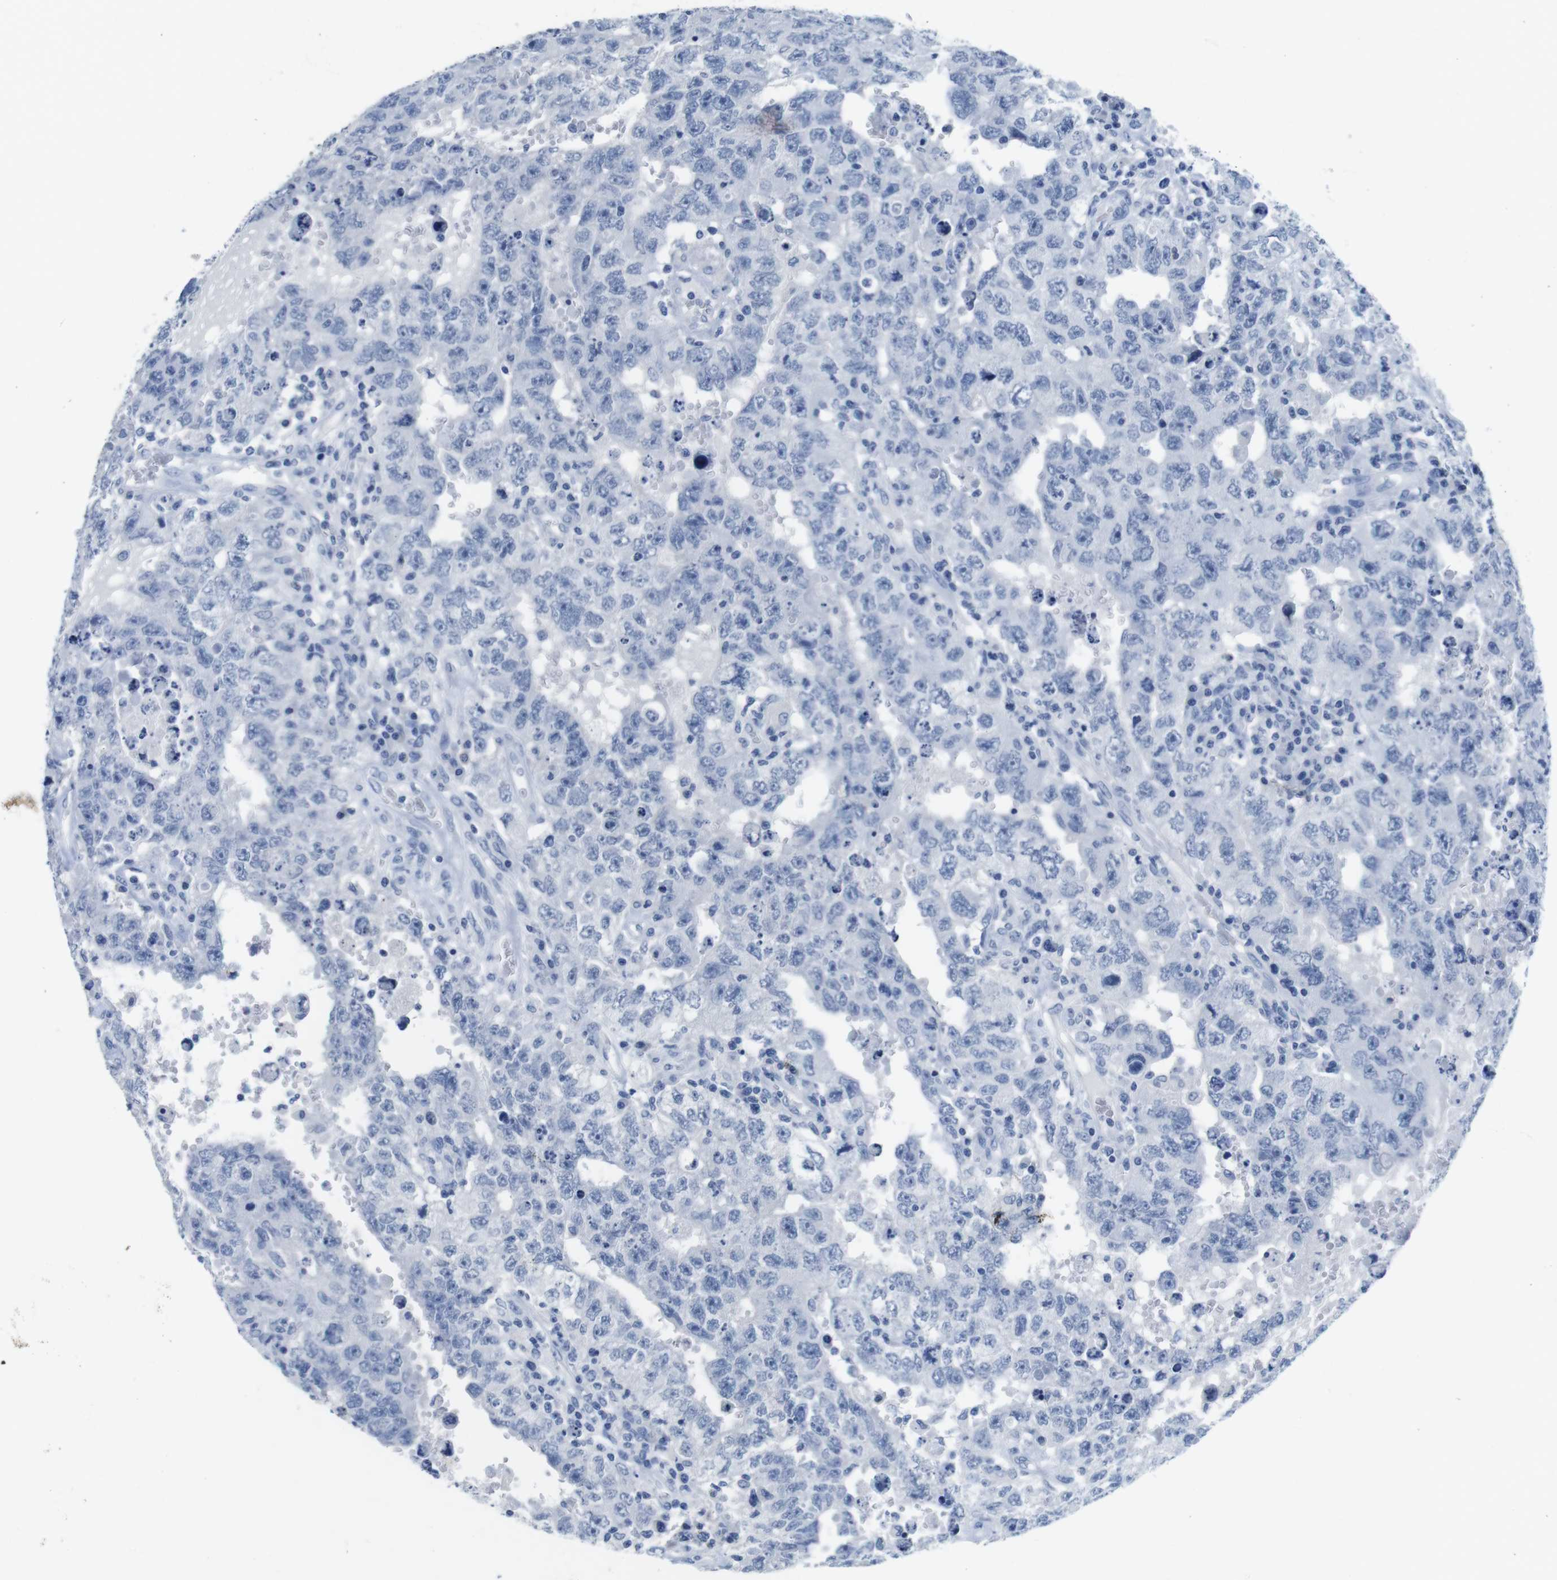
{"staining": {"intensity": "negative", "quantity": "none", "location": "none"}, "tissue": "testis cancer", "cell_type": "Tumor cells", "image_type": "cancer", "snomed": [{"axis": "morphology", "description": "Carcinoma, Embryonal, NOS"}, {"axis": "topography", "description": "Testis"}], "caption": "Immunohistochemistry (IHC) micrograph of embryonal carcinoma (testis) stained for a protein (brown), which demonstrates no expression in tumor cells.", "gene": "MAP6", "patient": {"sex": "male", "age": 26}}